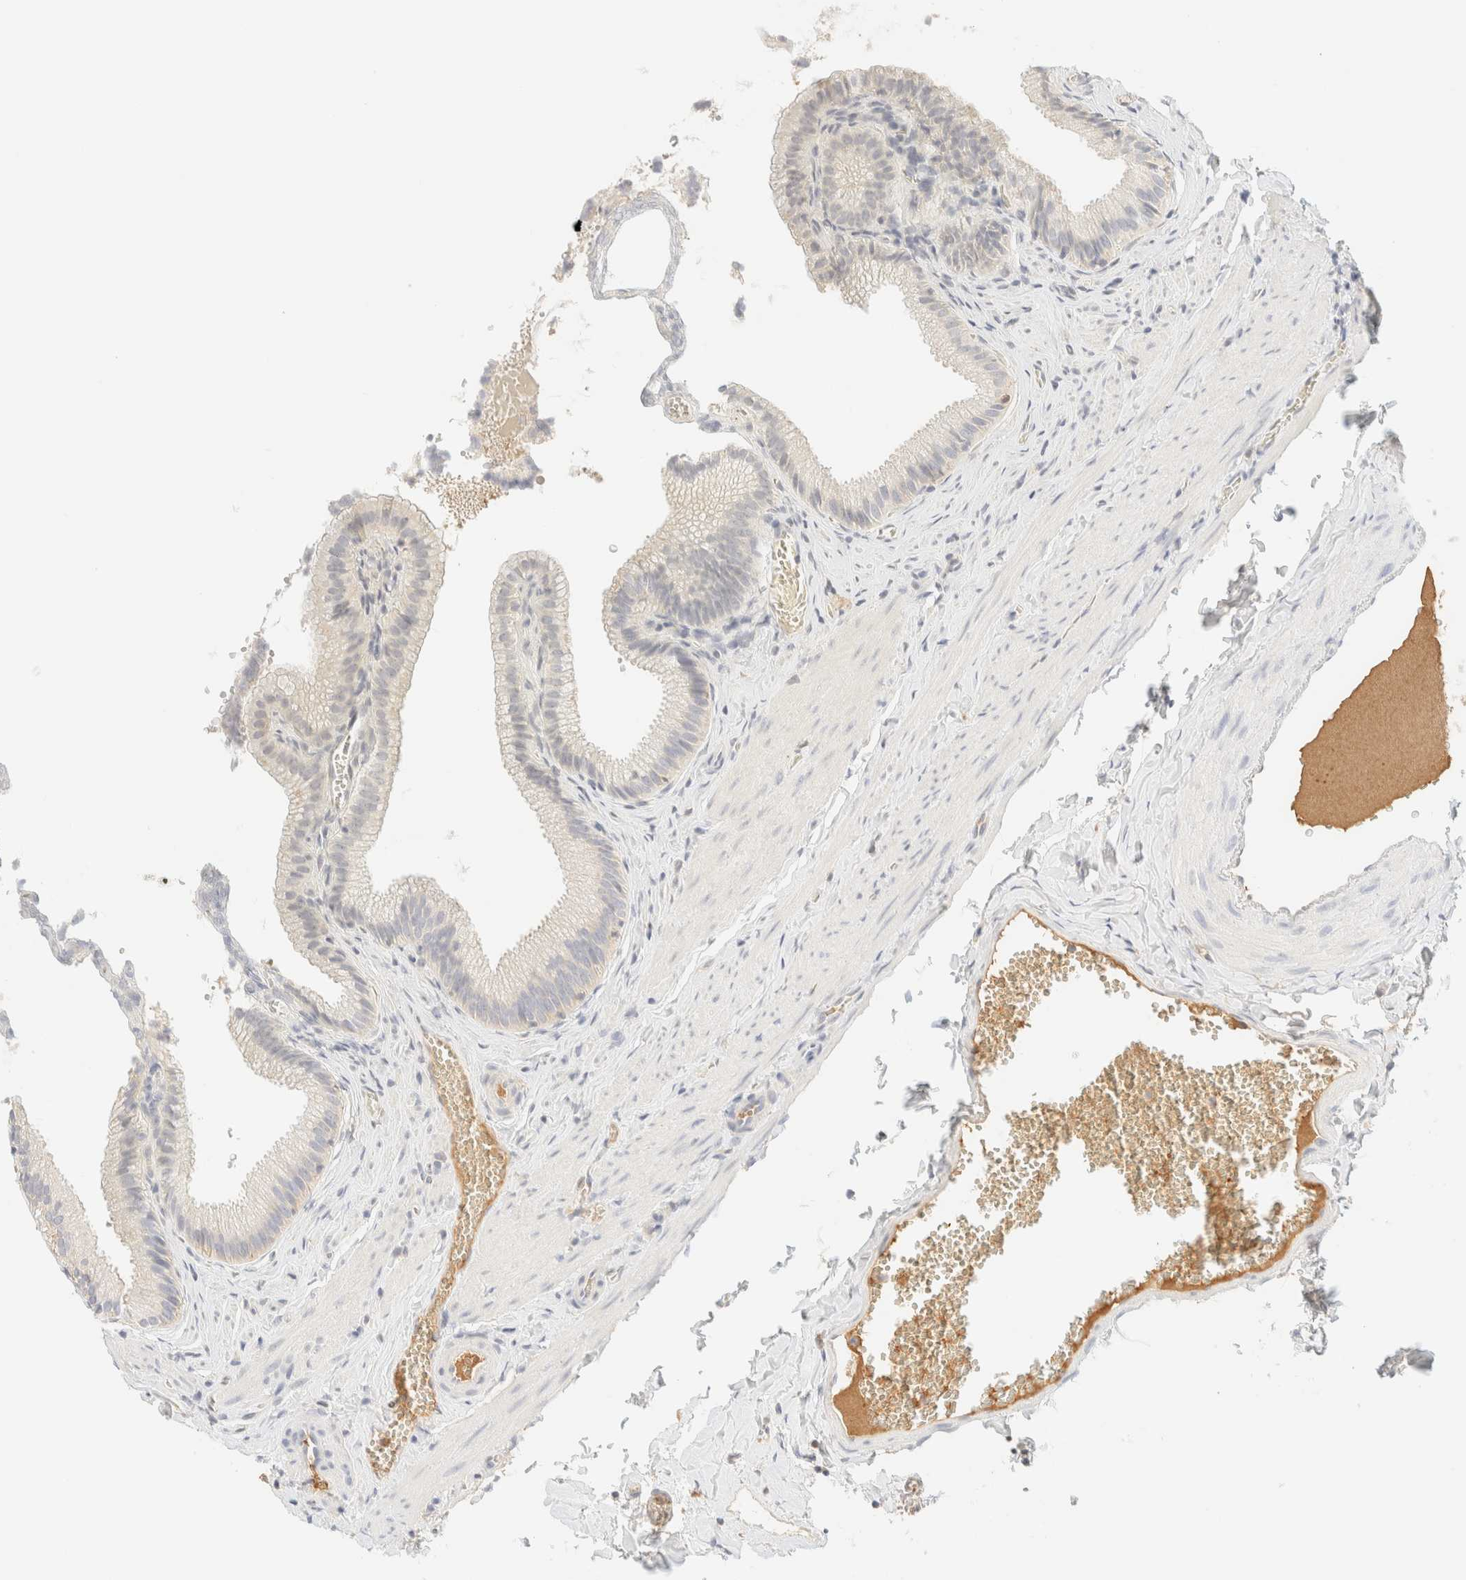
{"staining": {"intensity": "negative", "quantity": "none", "location": "none"}, "tissue": "gallbladder", "cell_type": "Glandular cells", "image_type": "normal", "snomed": [{"axis": "morphology", "description": "Normal tissue, NOS"}, {"axis": "topography", "description": "Gallbladder"}], "caption": "Glandular cells show no significant staining in unremarkable gallbladder.", "gene": "FHOD1", "patient": {"sex": "male", "age": 38}}